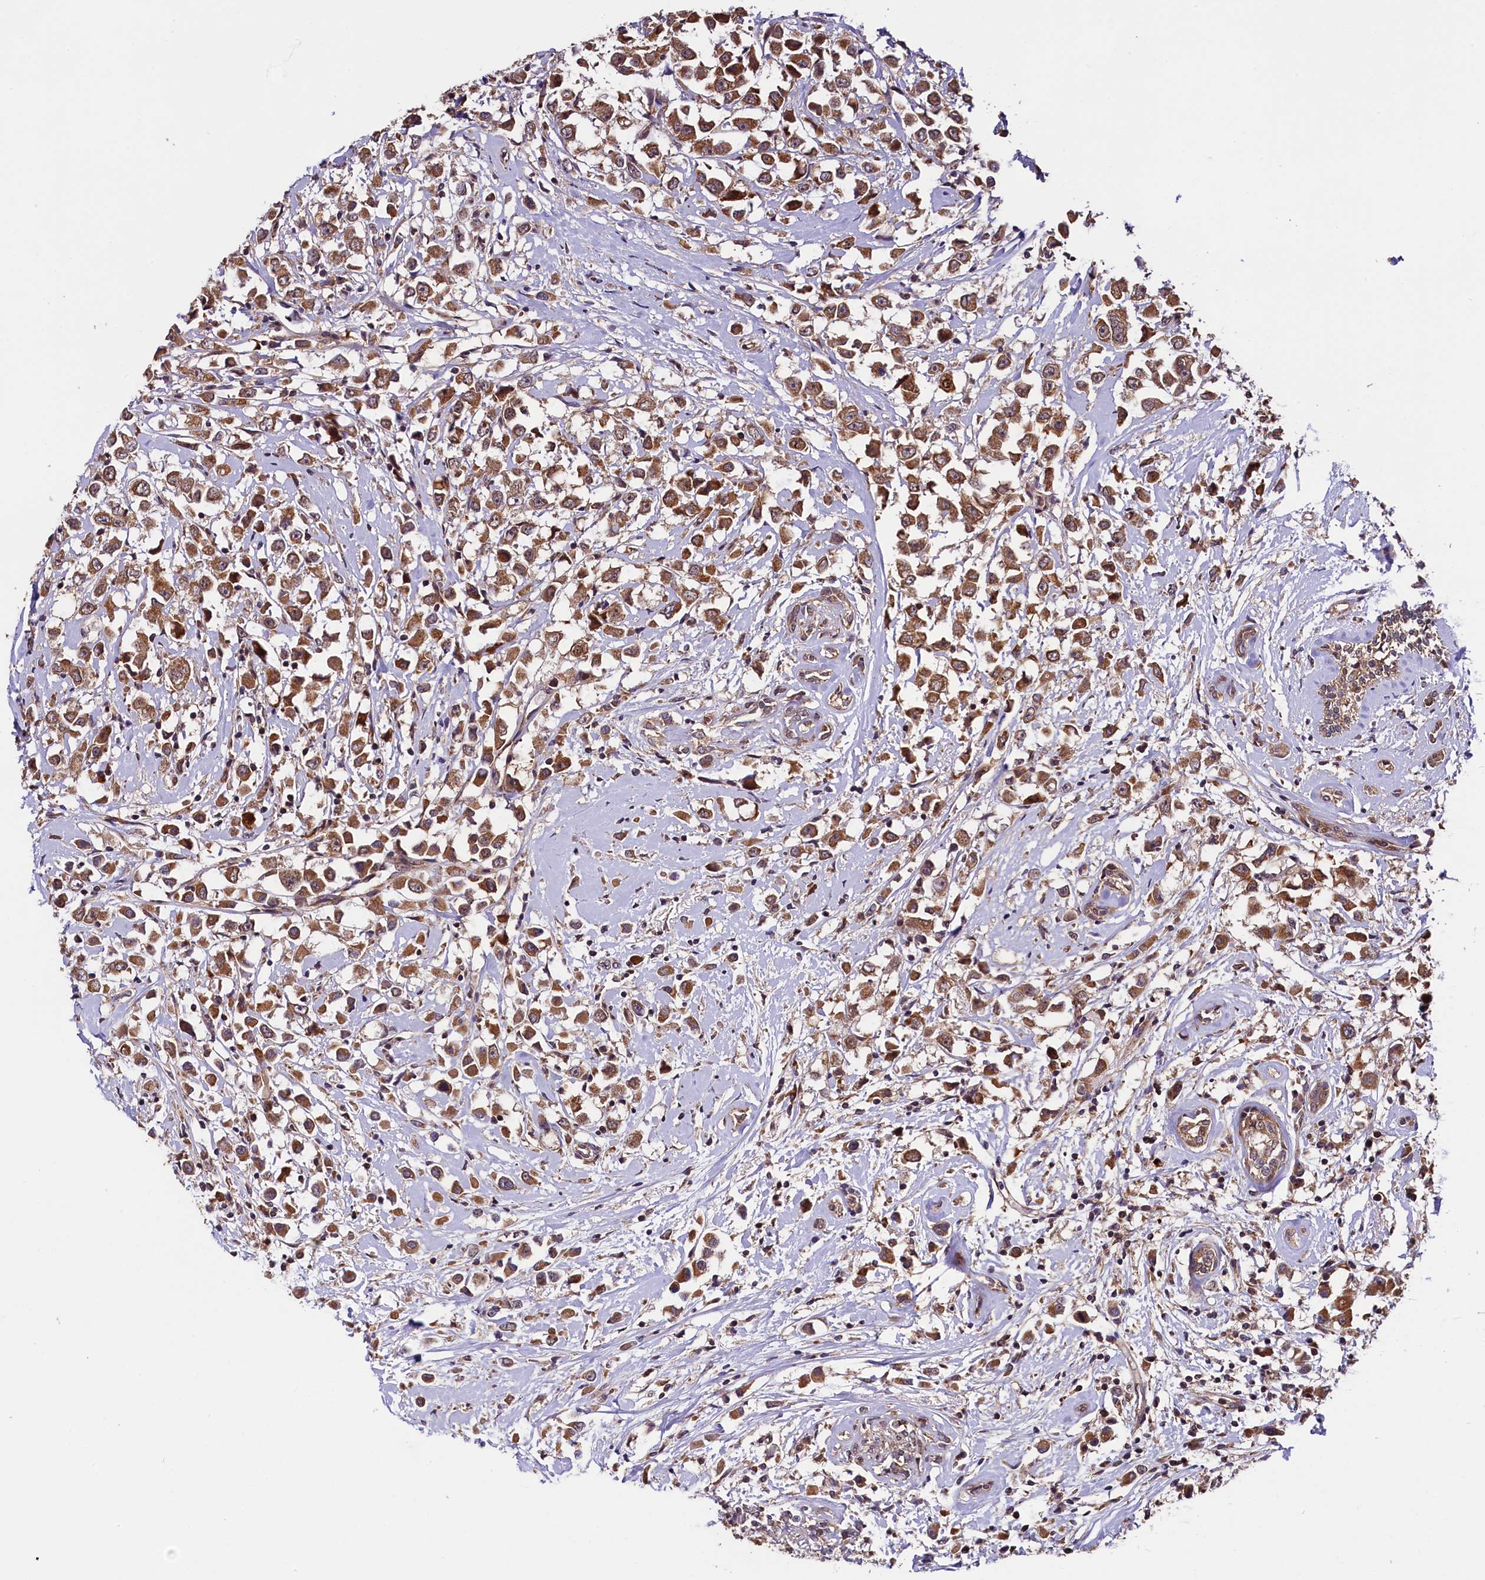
{"staining": {"intensity": "moderate", "quantity": ">75%", "location": "cytoplasmic/membranous"}, "tissue": "breast cancer", "cell_type": "Tumor cells", "image_type": "cancer", "snomed": [{"axis": "morphology", "description": "Duct carcinoma"}, {"axis": "topography", "description": "Breast"}], "caption": "Breast cancer (intraductal carcinoma) stained with a brown dye exhibits moderate cytoplasmic/membranous positive expression in approximately >75% of tumor cells.", "gene": "DOHH", "patient": {"sex": "female", "age": 87}}